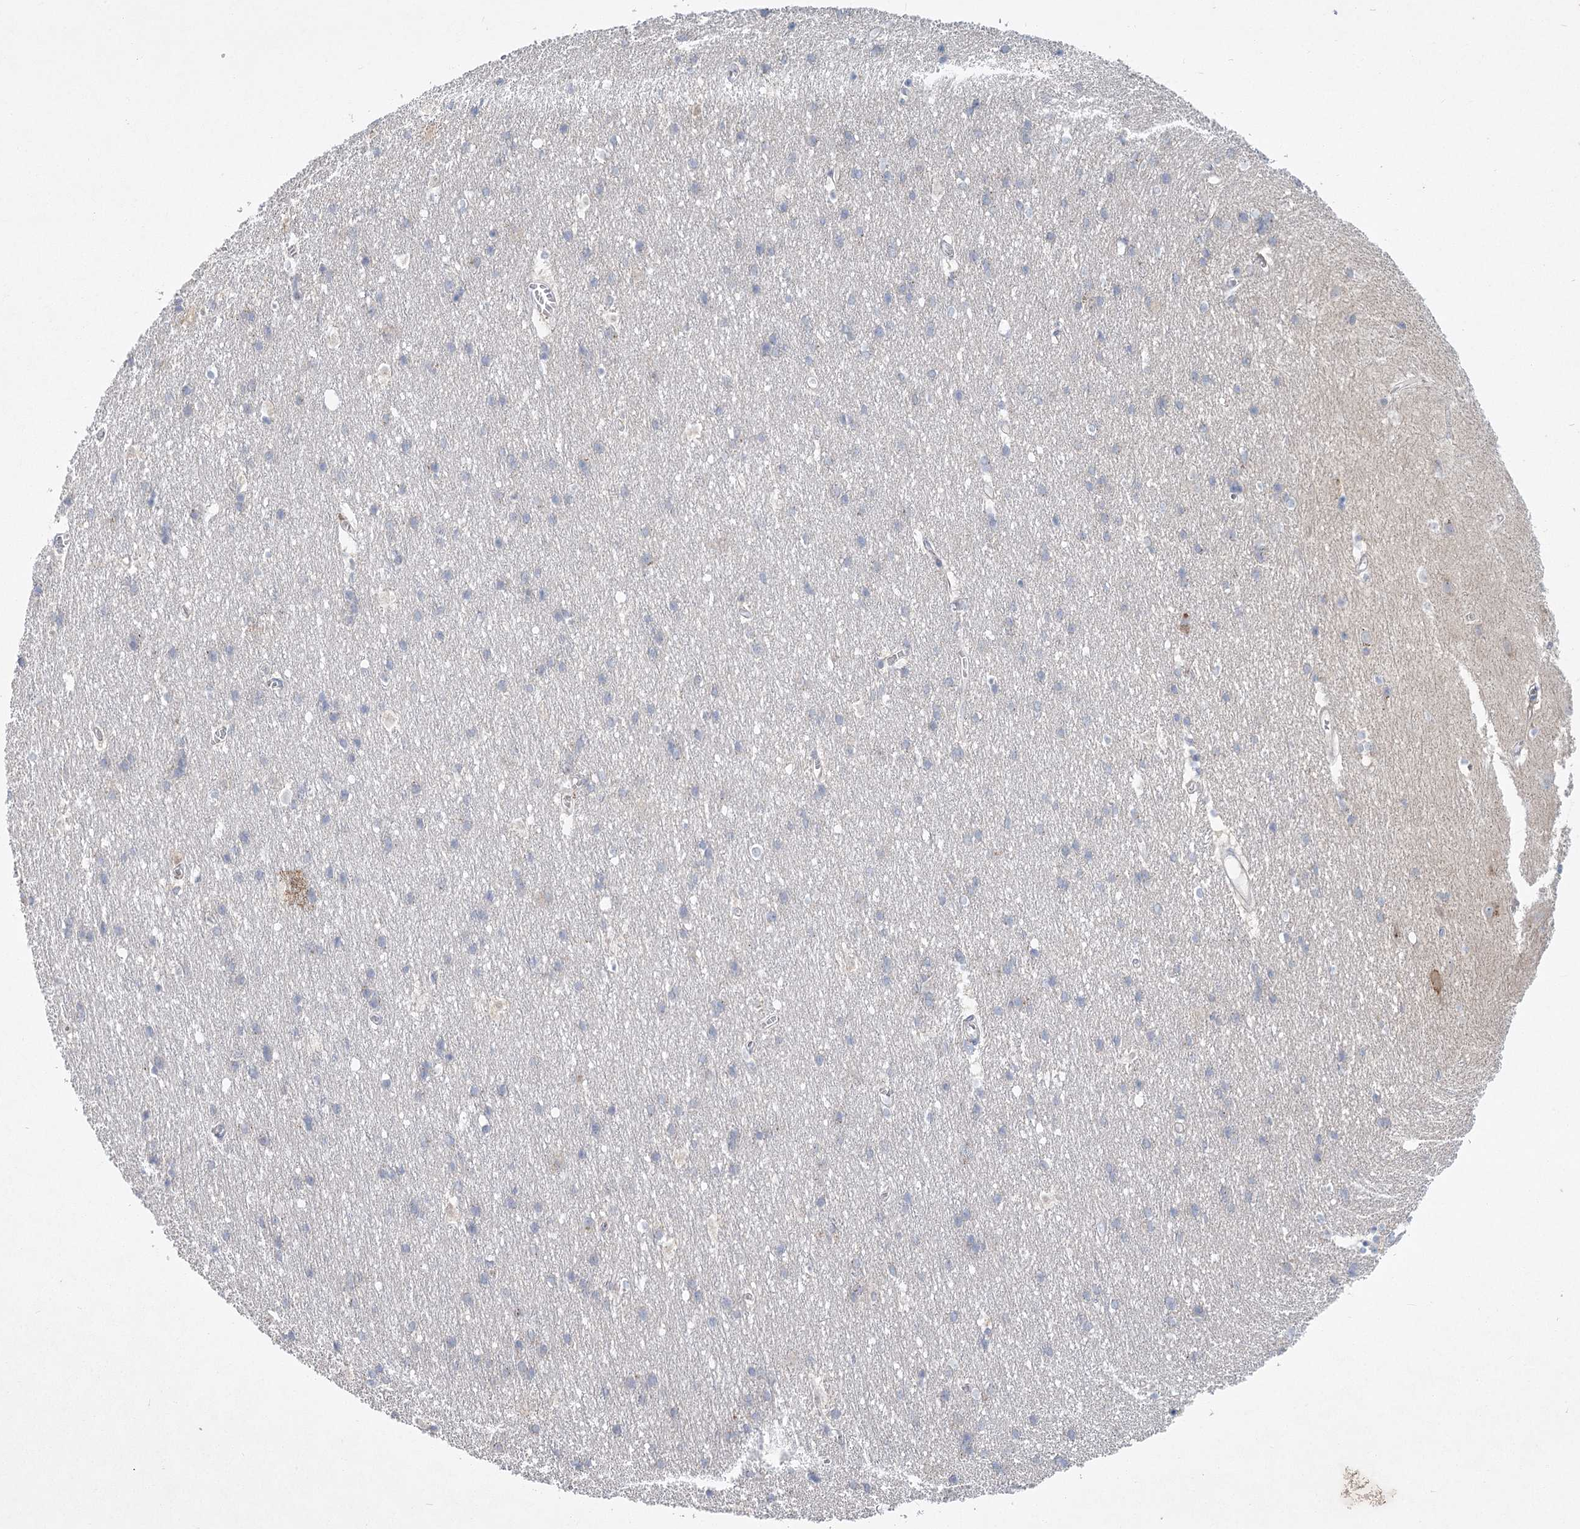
{"staining": {"intensity": "moderate", "quantity": "<25%", "location": "cytoplasmic/membranous"}, "tissue": "cerebral cortex", "cell_type": "Endothelial cells", "image_type": "normal", "snomed": [{"axis": "morphology", "description": "Normal tissue, NOS"}, {"axis": "topography", "description": "Cerebral cortex"}], "caption": "Approximately <25% of endothelial cells in normal human cerebral cortex reveal moderate cytoplasmic/membranous protein positivity as visualized by brown immunohistochemical staining.", "gene": "FAM110C", "patient": {"sex": "male", "age": 54}}